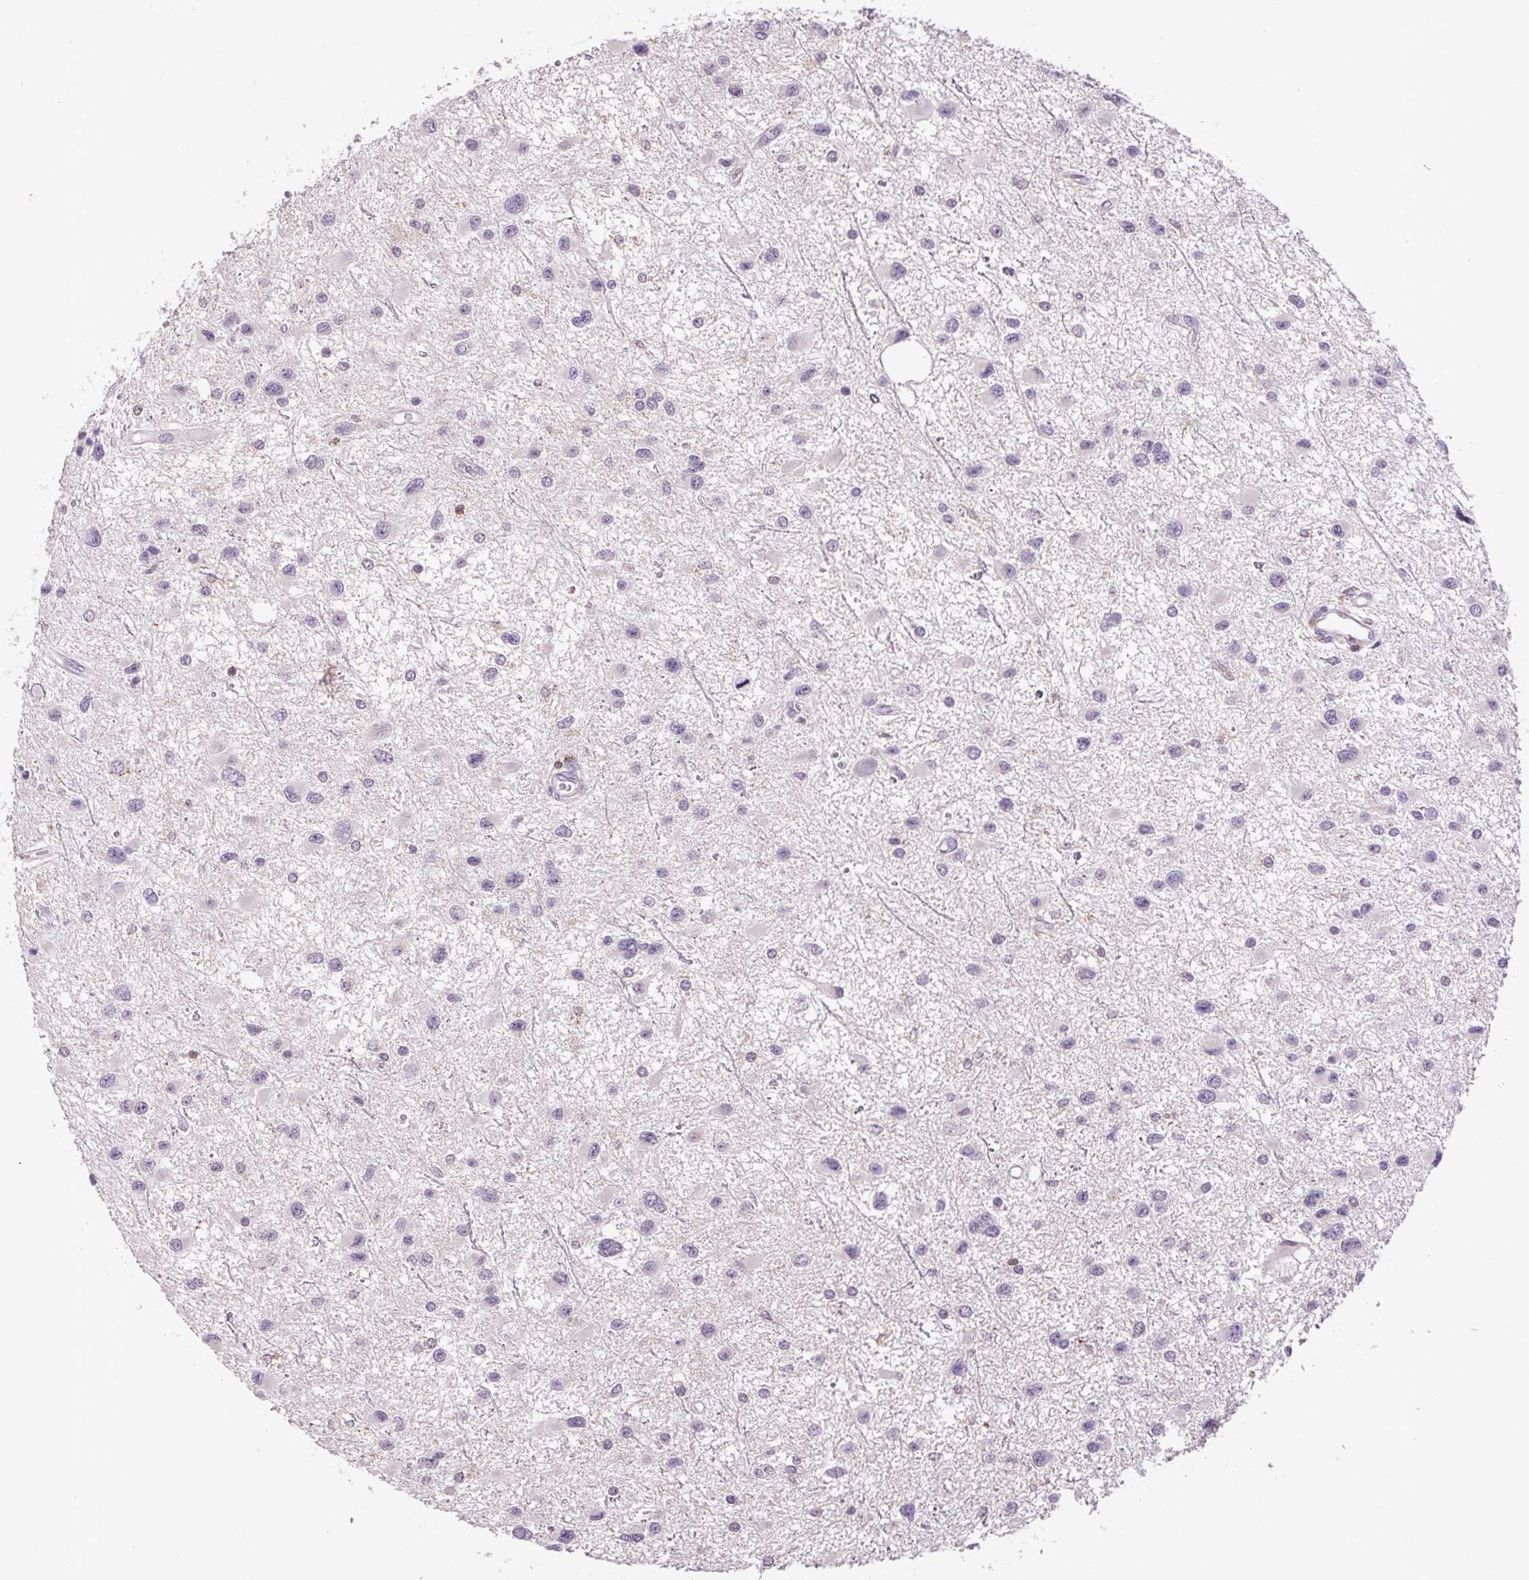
{"staining": {"intensity": "negative", "quantity": "none", "location": "none"}, "tissue": "glioma", "cell_type": "Tumor cells", "image_type": "cancer", "snomed": [{"axis": "morphology", "description": "Glioma, malignant, Low grade"}, {"axis": "topography", "description": "Brain"}], "caption": "DAB (3,3'-diaminobenzidine) immunohistochemical staining of human malignant glioma (low-grade) exhibits no significant staining in tumor cells.", "gene": "FNDC7", "patient": {"sex": "female", "age": 32}}